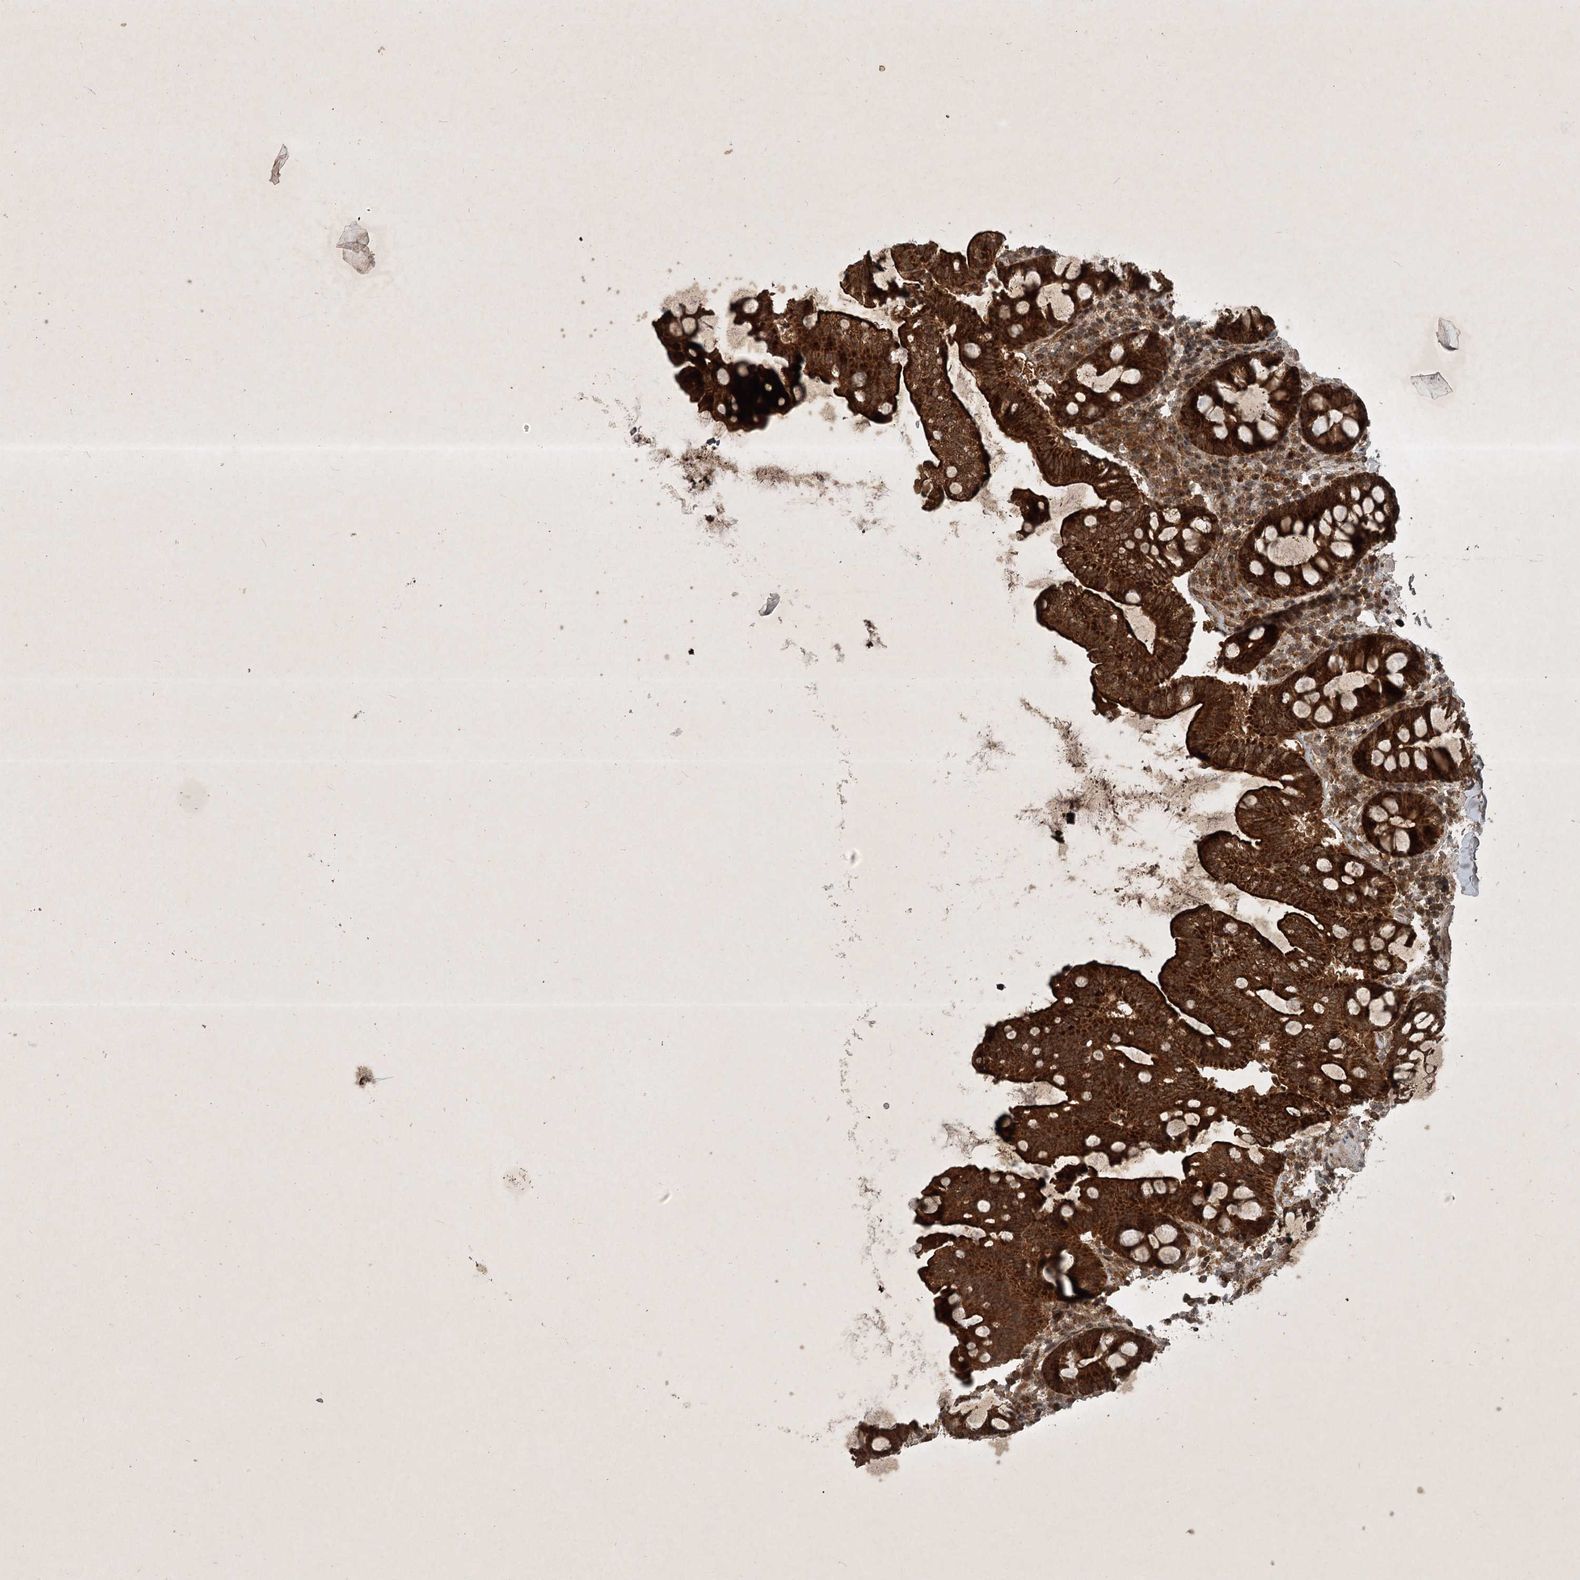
{"staining": {"intensity": "moderate", "quantity": ">75%", "location": "cytoplasmic/membranous"}, "tissue": "colon", "cell_type": "Endothelial cells", "image_type": "normal", "snomed": [{"axis": "morphology", "description": "Normal tissue, NOS"}, {"axis": "topography", "description": "Colon"}], "caption": "Moderate cytoplasmic/membranous protein staining is identified in about >75% of endothelial cells in colon. The protein of interest is shown in brown color, while the nuclei are stained blue.", "gene": "UNC93A", "patient": {"sex": "female", "age": 79}}